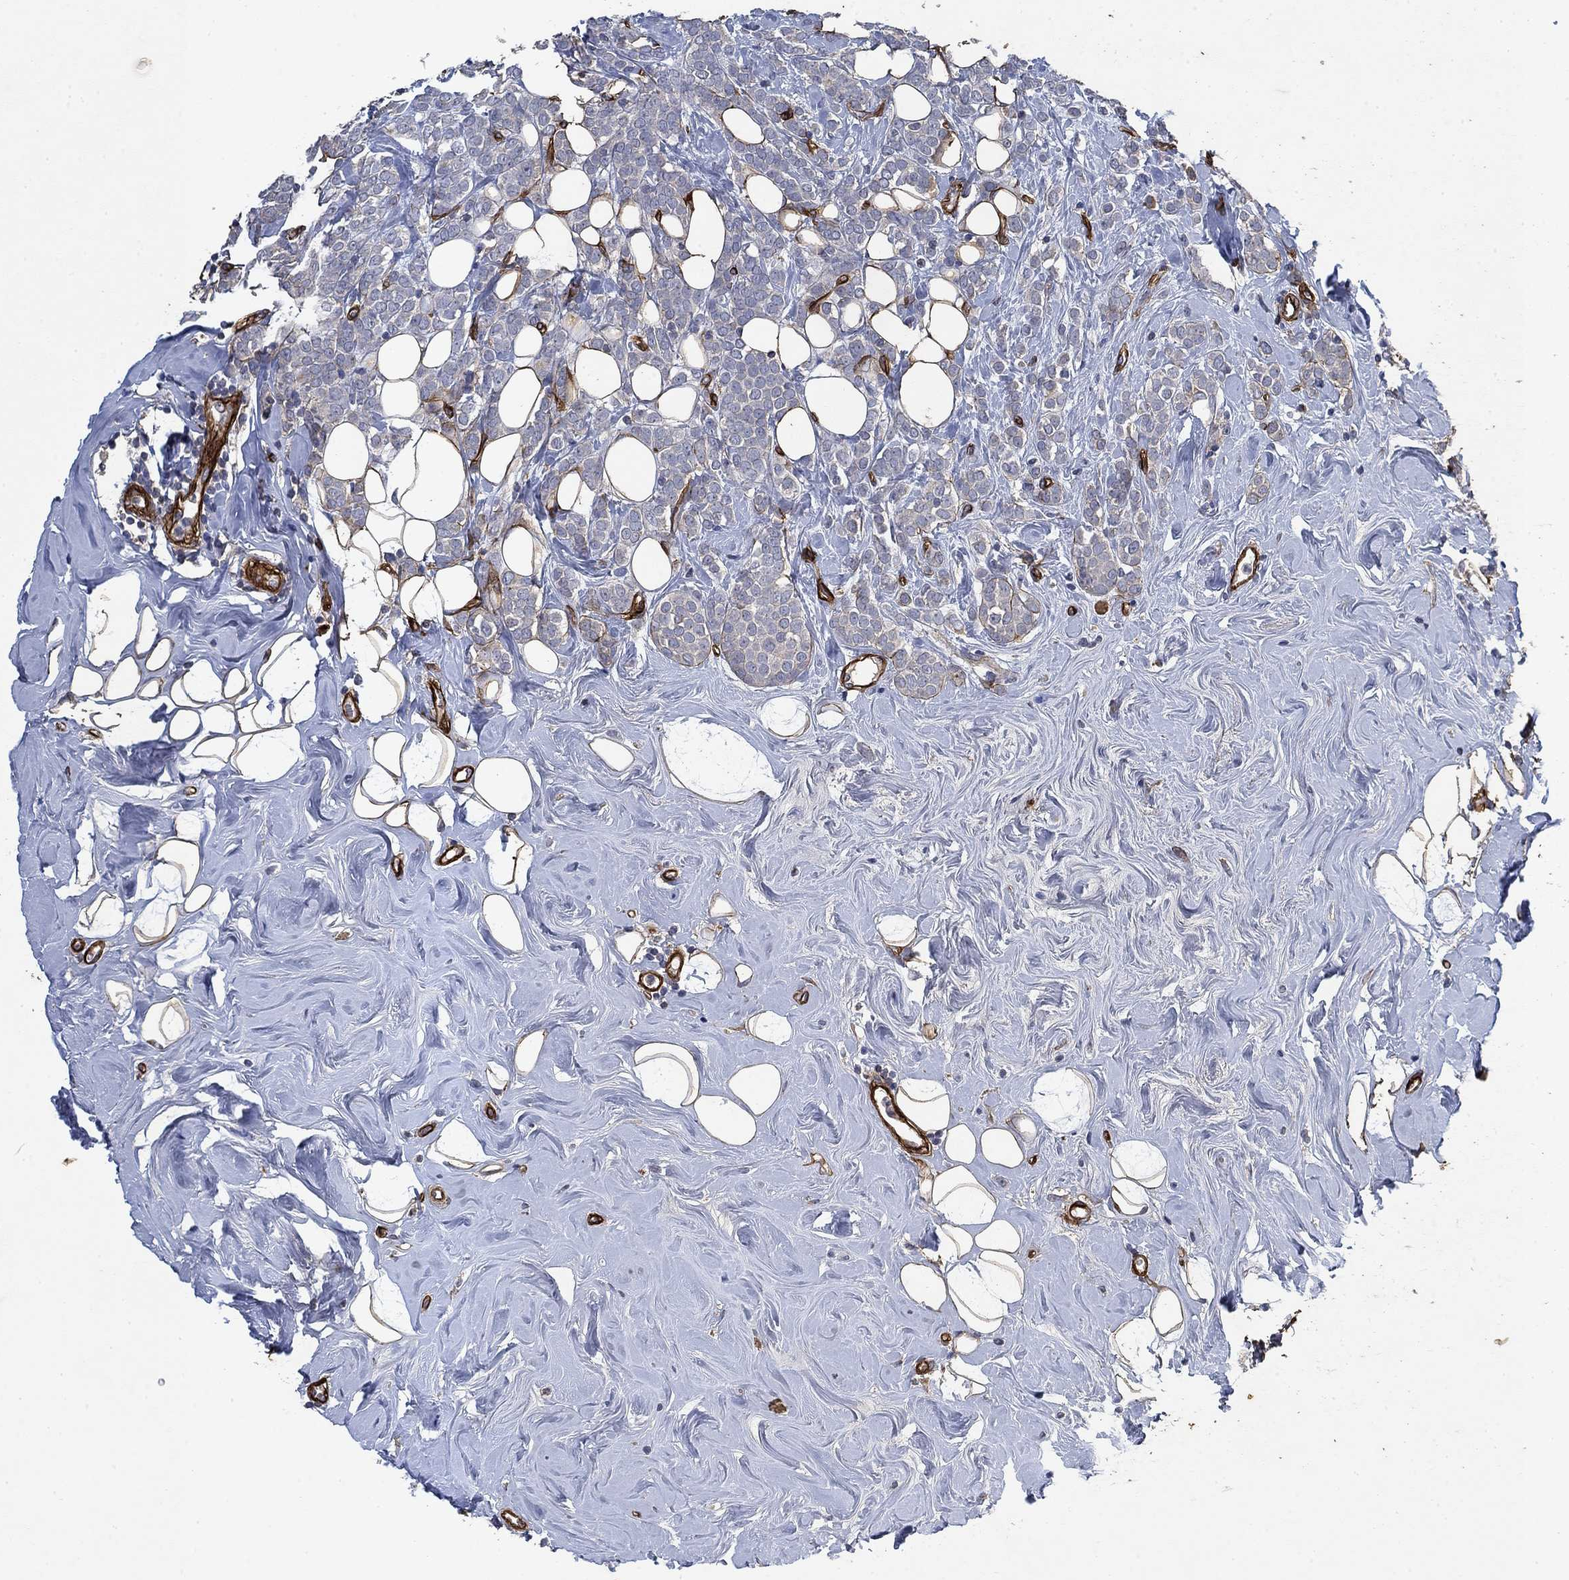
{"staining": {"intensity": "negative", "quantity": "none", "location": "none"}, "tissue": "breast cancer", "cell_type": "Tumor cells", "image_type": "cancer", "snomed": [{"axis": "morphology", "description": "Lobular carcinoma"}, {"axis": "topography", "description": "Breast"}], "caption": "The image demonstrates no staining of tumor cells in lobular carcinoma (breast).", "gene": "COL4A2", "patient": {"sex": "female", "age": 49}}